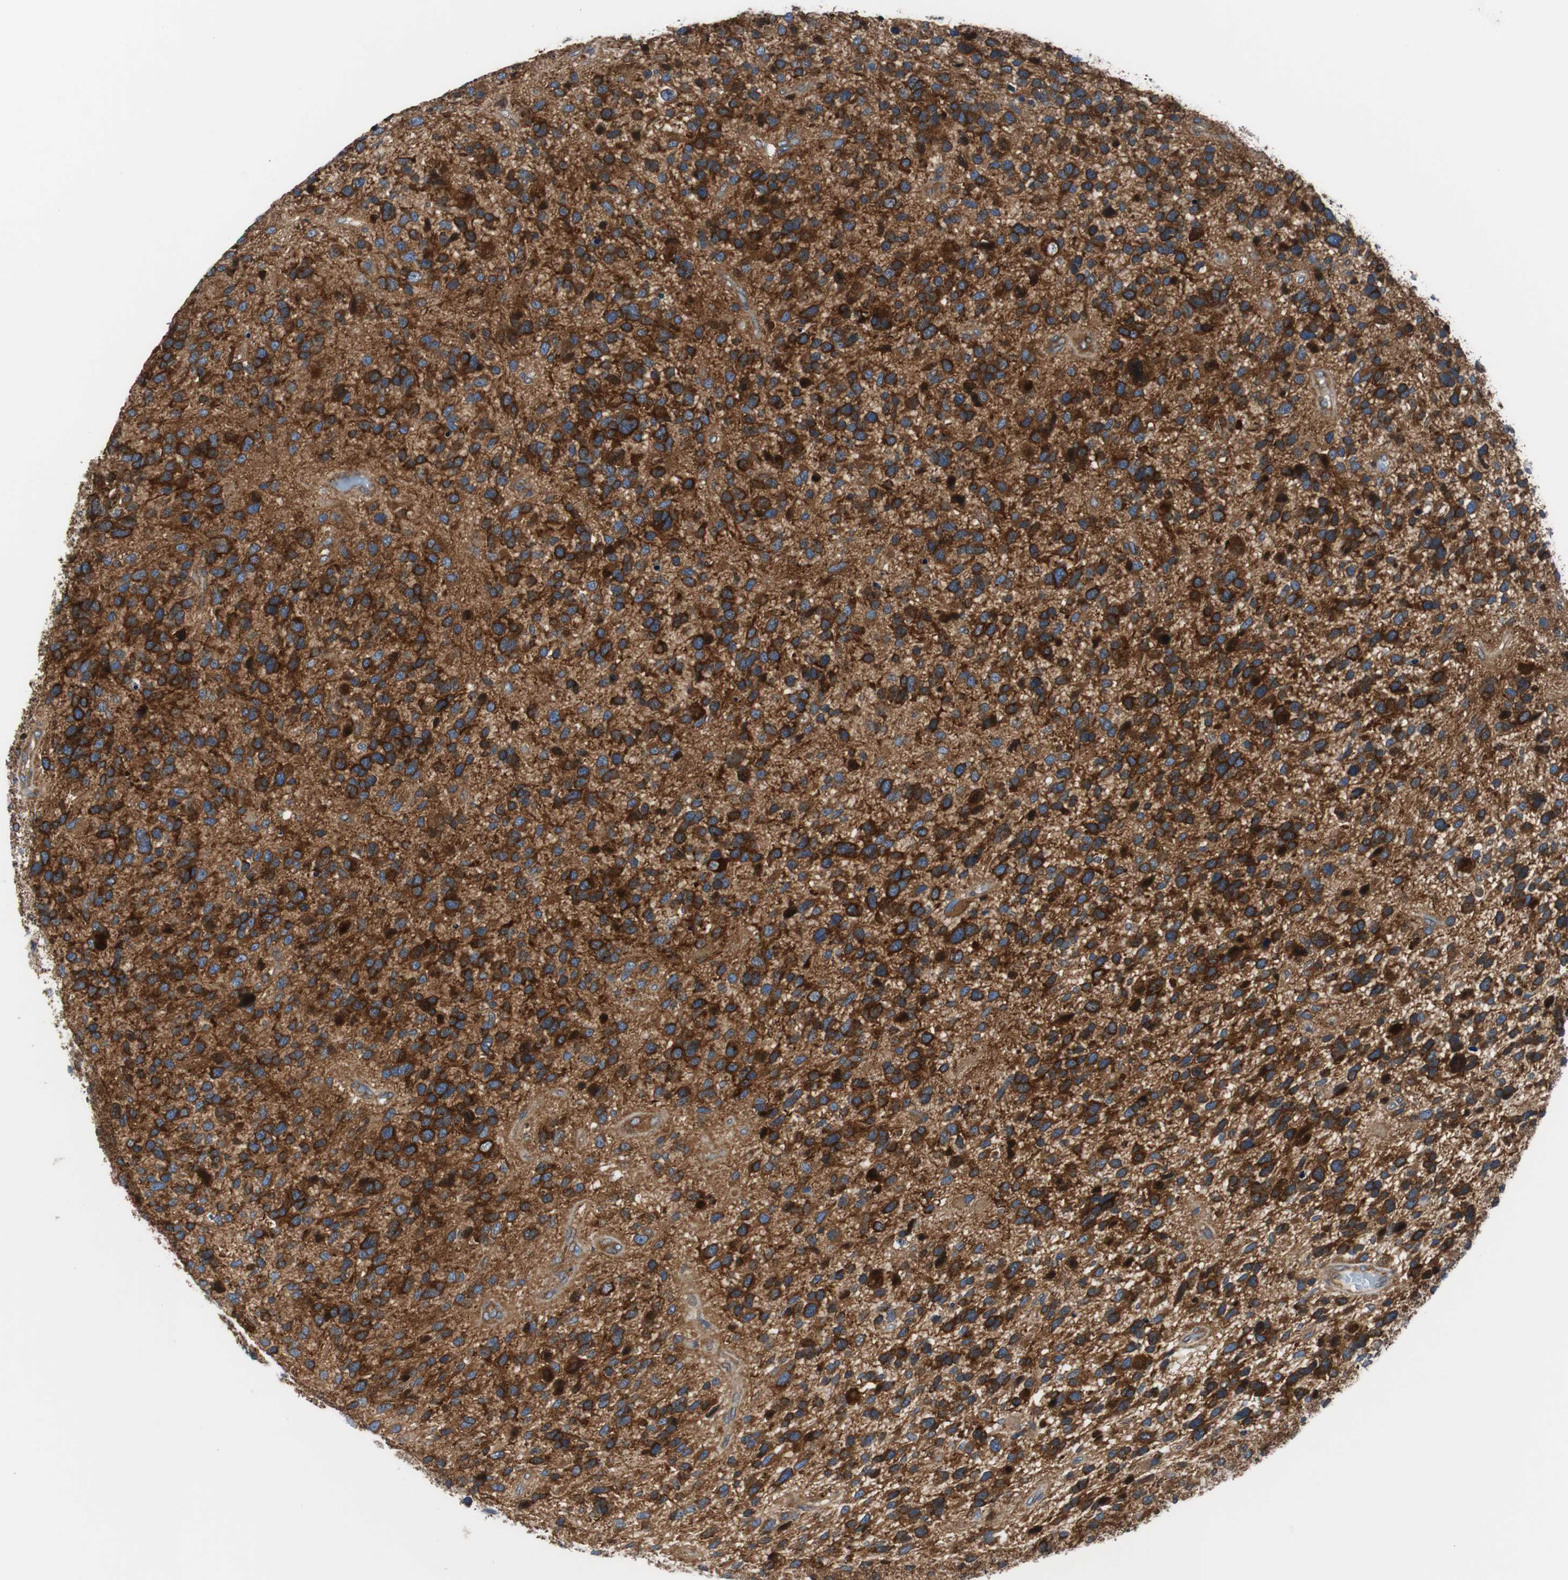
{"staining": {"intensity": "strong", "quantity": ">75%", "location": "cytoplasmic/membranous"}, "tissue": "glioma", "cell_type": "Tumor cells", "image_type": "cancer", "snomed": [{"axis": "morphology", "description": "Glioma, malignant, High grade"}, {"axis": "topography", "description": "Brain"}], "caption": "Strong cytoplasmic/membranous positivity is seen in approximately >75% of tumor cells in malignant high-grade glioma.", "gene": "BRAF", "patient": {"sex": "female", "age": 58}}